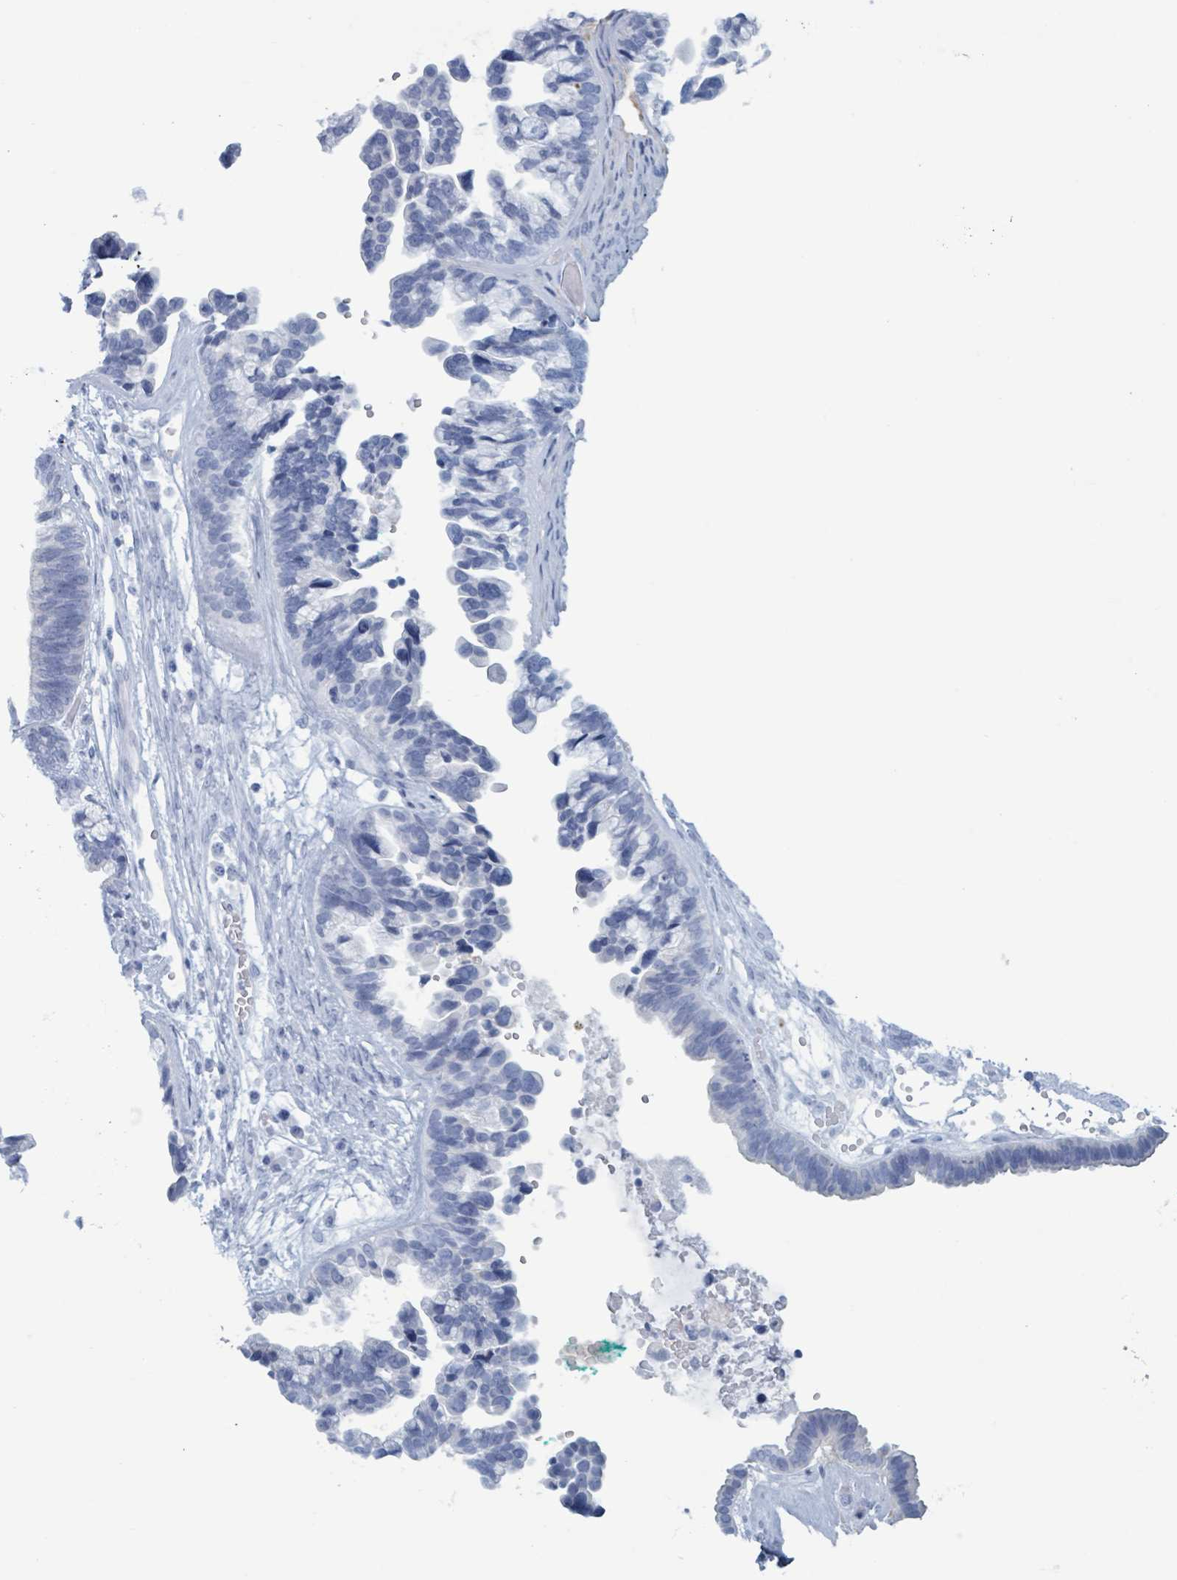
{"staining": {"intensity": "negative", "quantity": "none", "location": "none"}, "tissue": "ovarian cancer", "cell_type": "Tumor cells", "image_type": "cancer", "snomed": [{"axis": "morphology", "description": "Cystadenocarcinoma, serous, NOS"}, {"axis": "topography", "description": "Ovary"}], "caption": "A photomicrograph of human ovarian cancer is negative for staining in tumor cells. (DAB immunohistochemistry (IHC), high magnification).", "gene": "KLK4", "patient": {"sex": "female", "age": 56}}